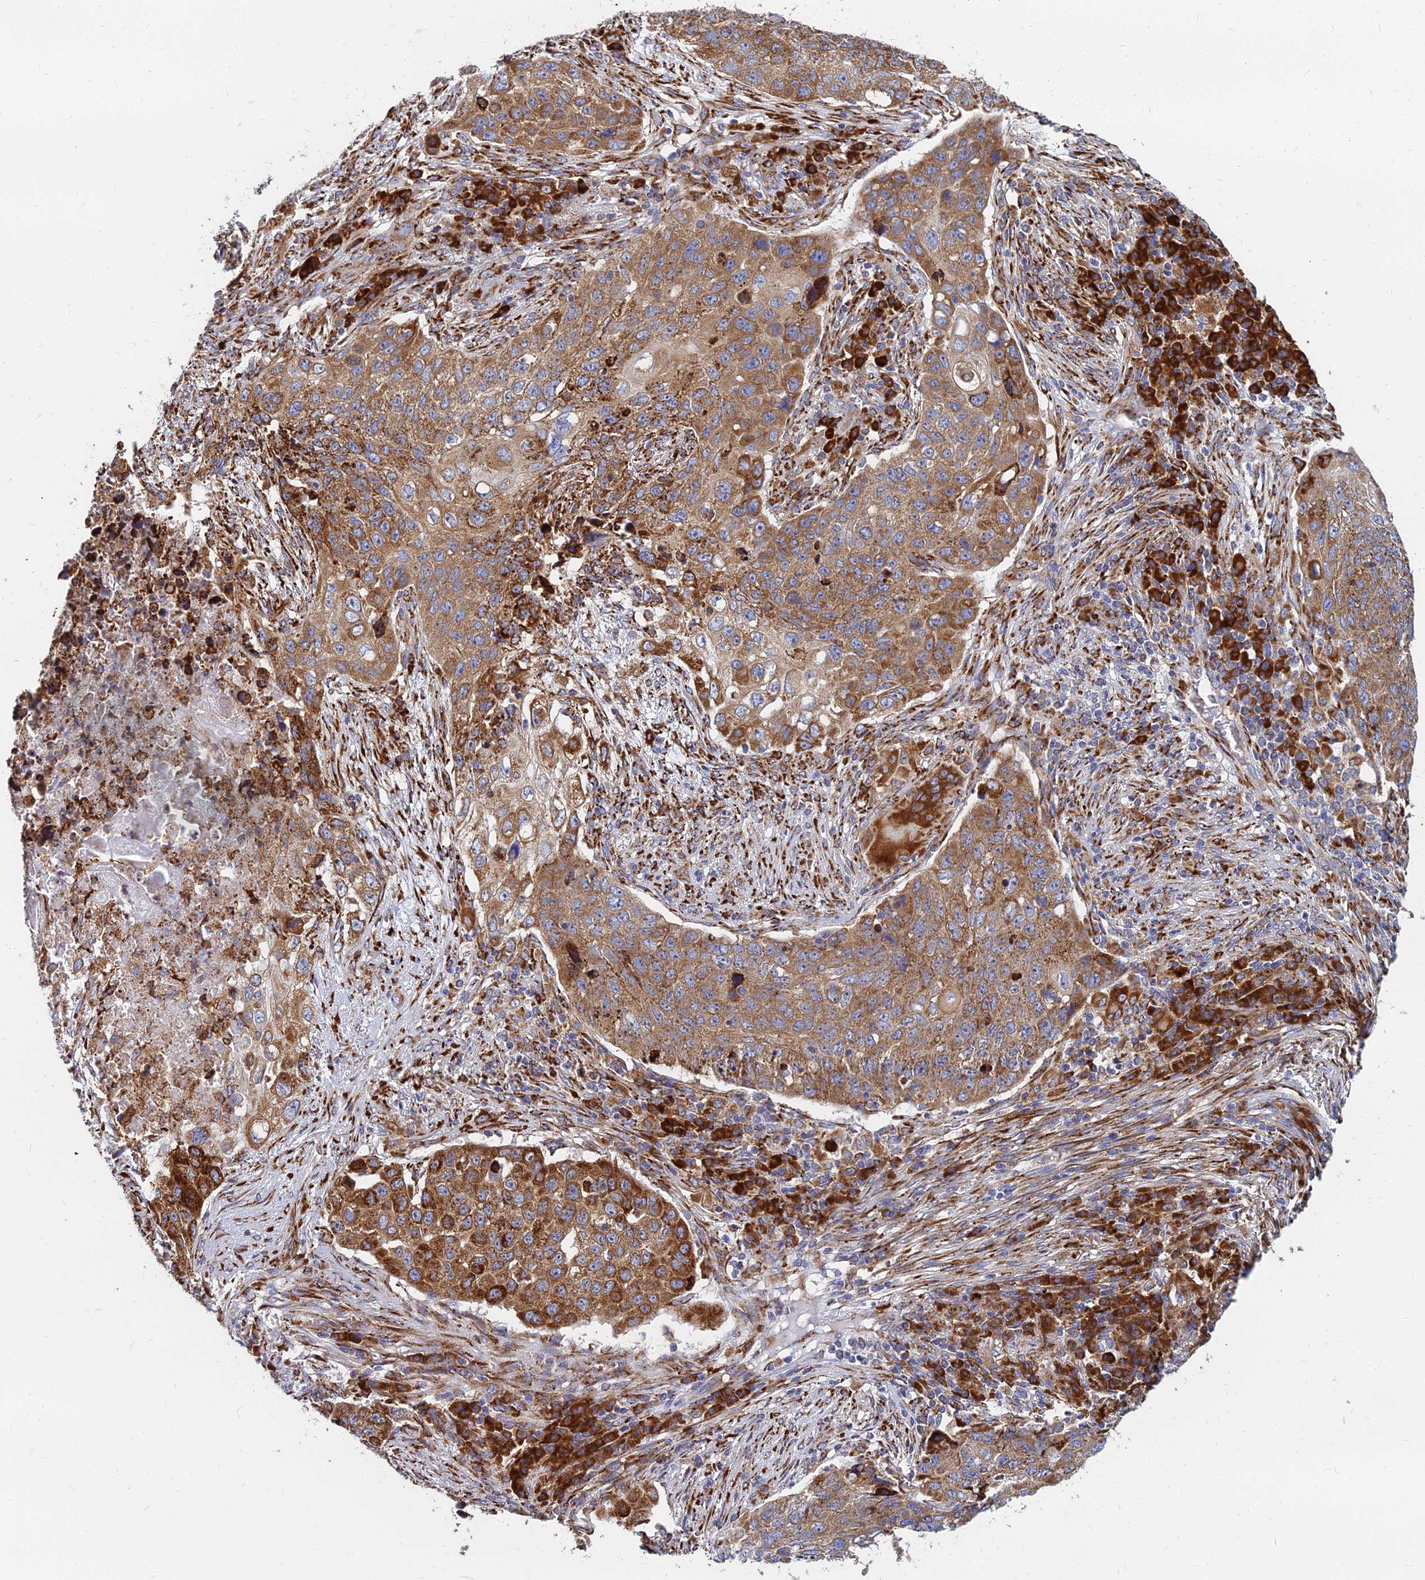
{"staining": {"intensity": "strong", "quantity": ">75%", "location": "cytoplasmic/membranous"}, "tissue": "lung cancer", "cell_type": "Tumor cells", "image_type": "cancer", "snomed": [{"axis": "morphology", "description": "Squamous cell carcinoma, NOS"}, {"axis": "topography", "description": "Lung"}], "caption": "IHC of human squamous cell carcinoma (lung) exhibits high levels of strong cytoplasmic/membranous staining in approximately >75% of tumor cells.", "gene": "CCT6B", "patient": {"sex": "female", "age": 63}}